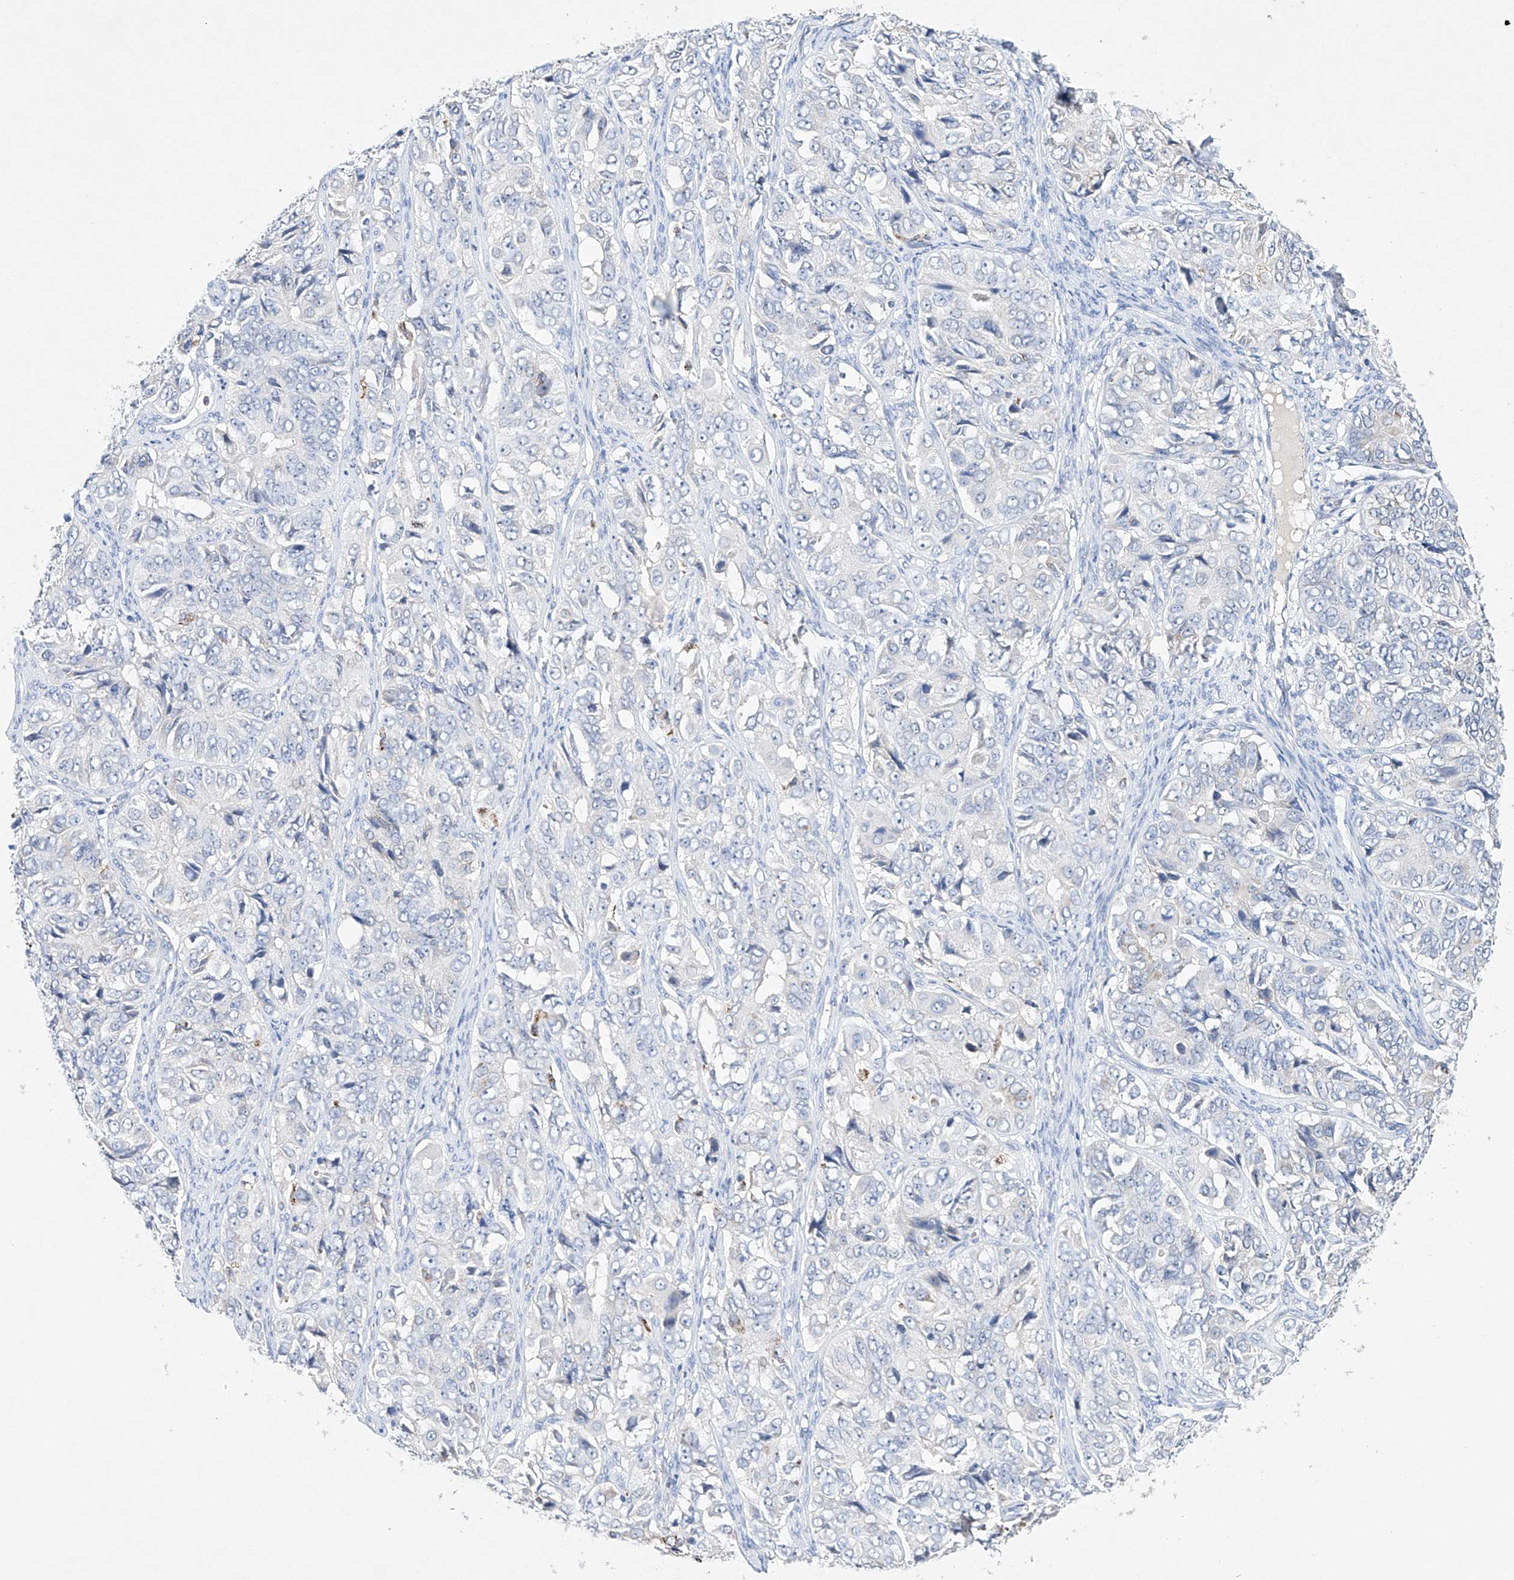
{"staining": {"intensity": "negative", "quantity": "none", "location": "none"}, "tissue": "ovarian cancer", "cell_type": "Tumor cells", "image_type": "cancer", "snomed": [{"axis": "morphology", "description": "Carcinoma, endometroid"}, {"axis": "topography", "description": "Ovary"}], "caption": "Immunohistochemical staining of human ovarian cancer (endometroid carcinoma) exhibits no significant expression in tumor cells.", "gene": "NRROS", "patient": {"sex": "female", "age": 51}}